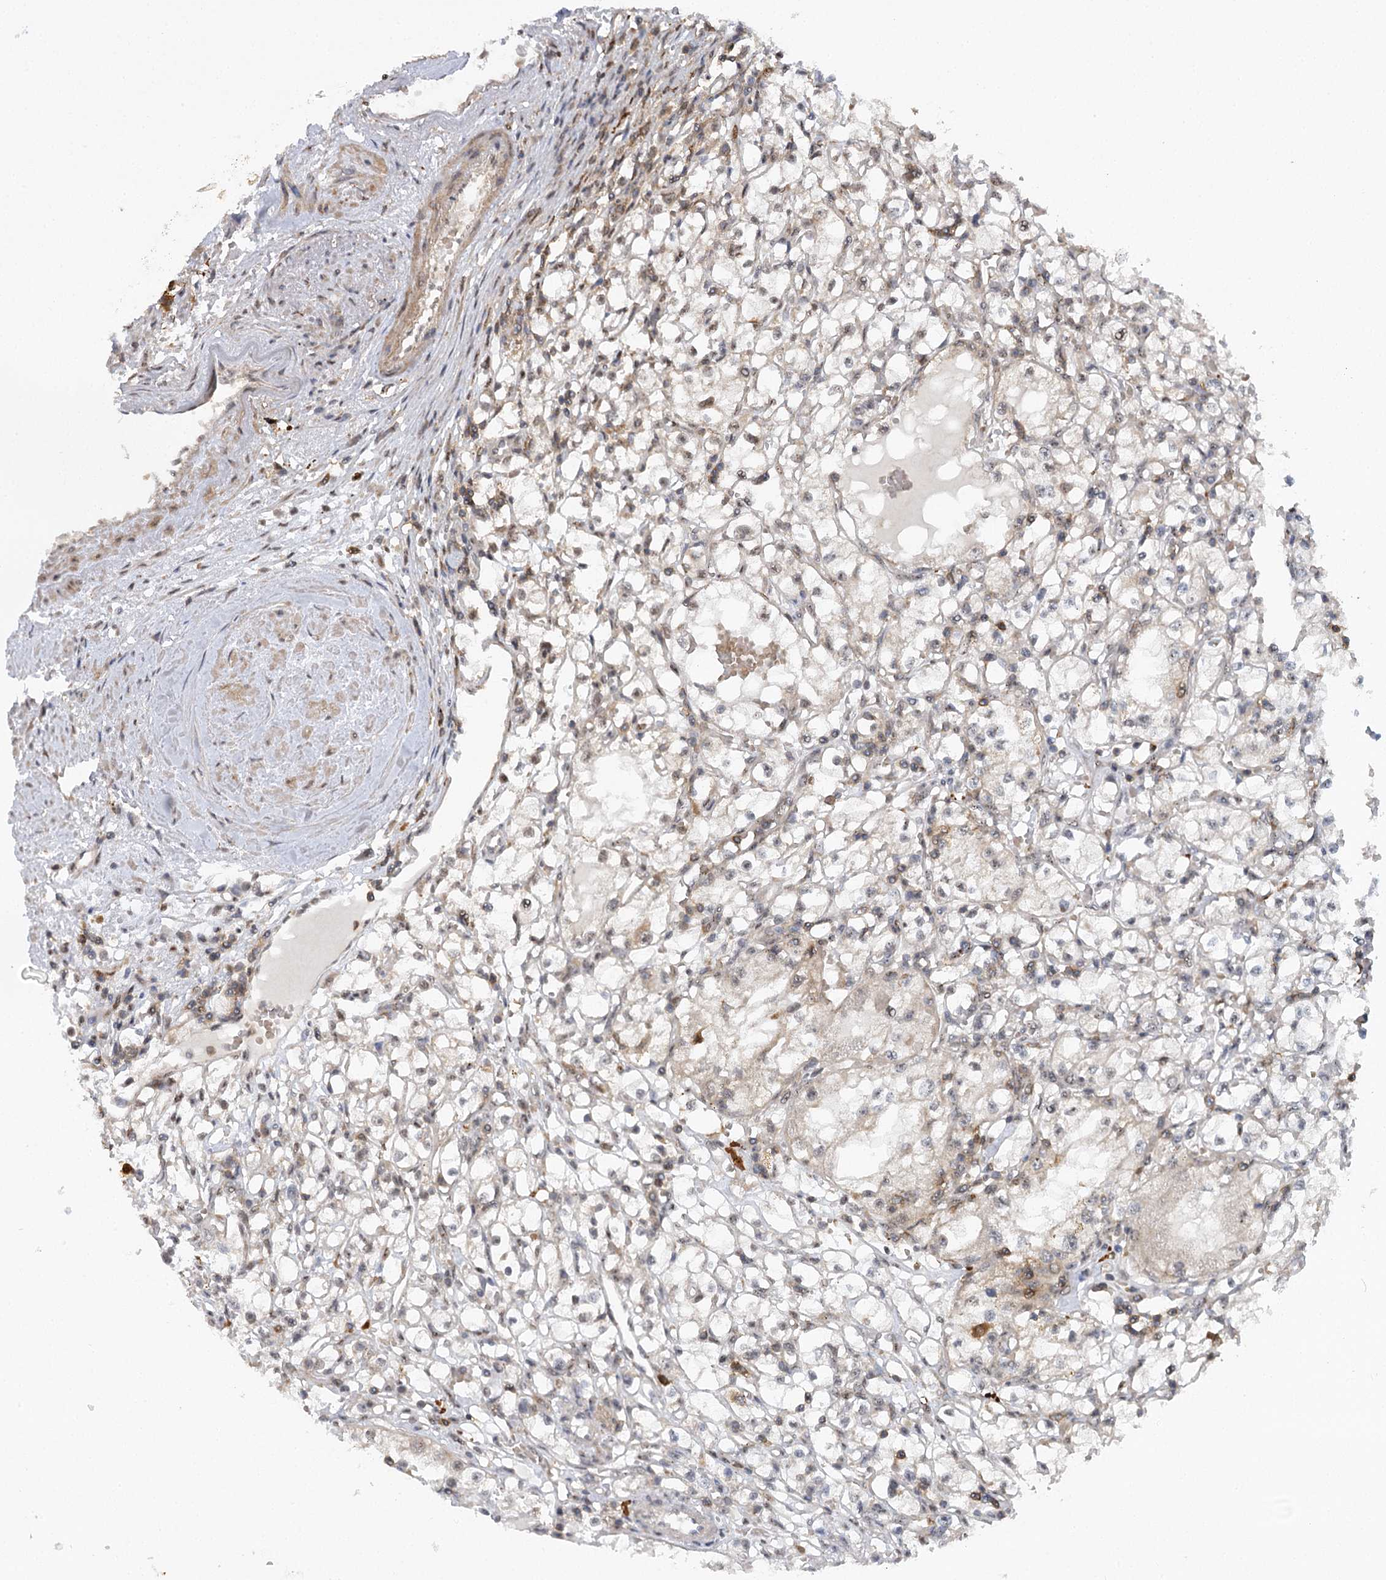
{"staining": {"intensity": "negative", "quantity": "none", "location": "none"}, "tissue": "renal cancer", "cell_type": "Tumor cells", "image_type": "cancer", "snomed": [{"axis": "morphology", "description": "Adenocarcinoma, NOS"}, {"axis": "topography", "description": "Kidney"}], "caption": "Immunohistochemical staining of renal cancer reveals no significant positivity in tumor cells.", "gene": "C12orf4", "patient": {"sex": "male", "age": 56}}